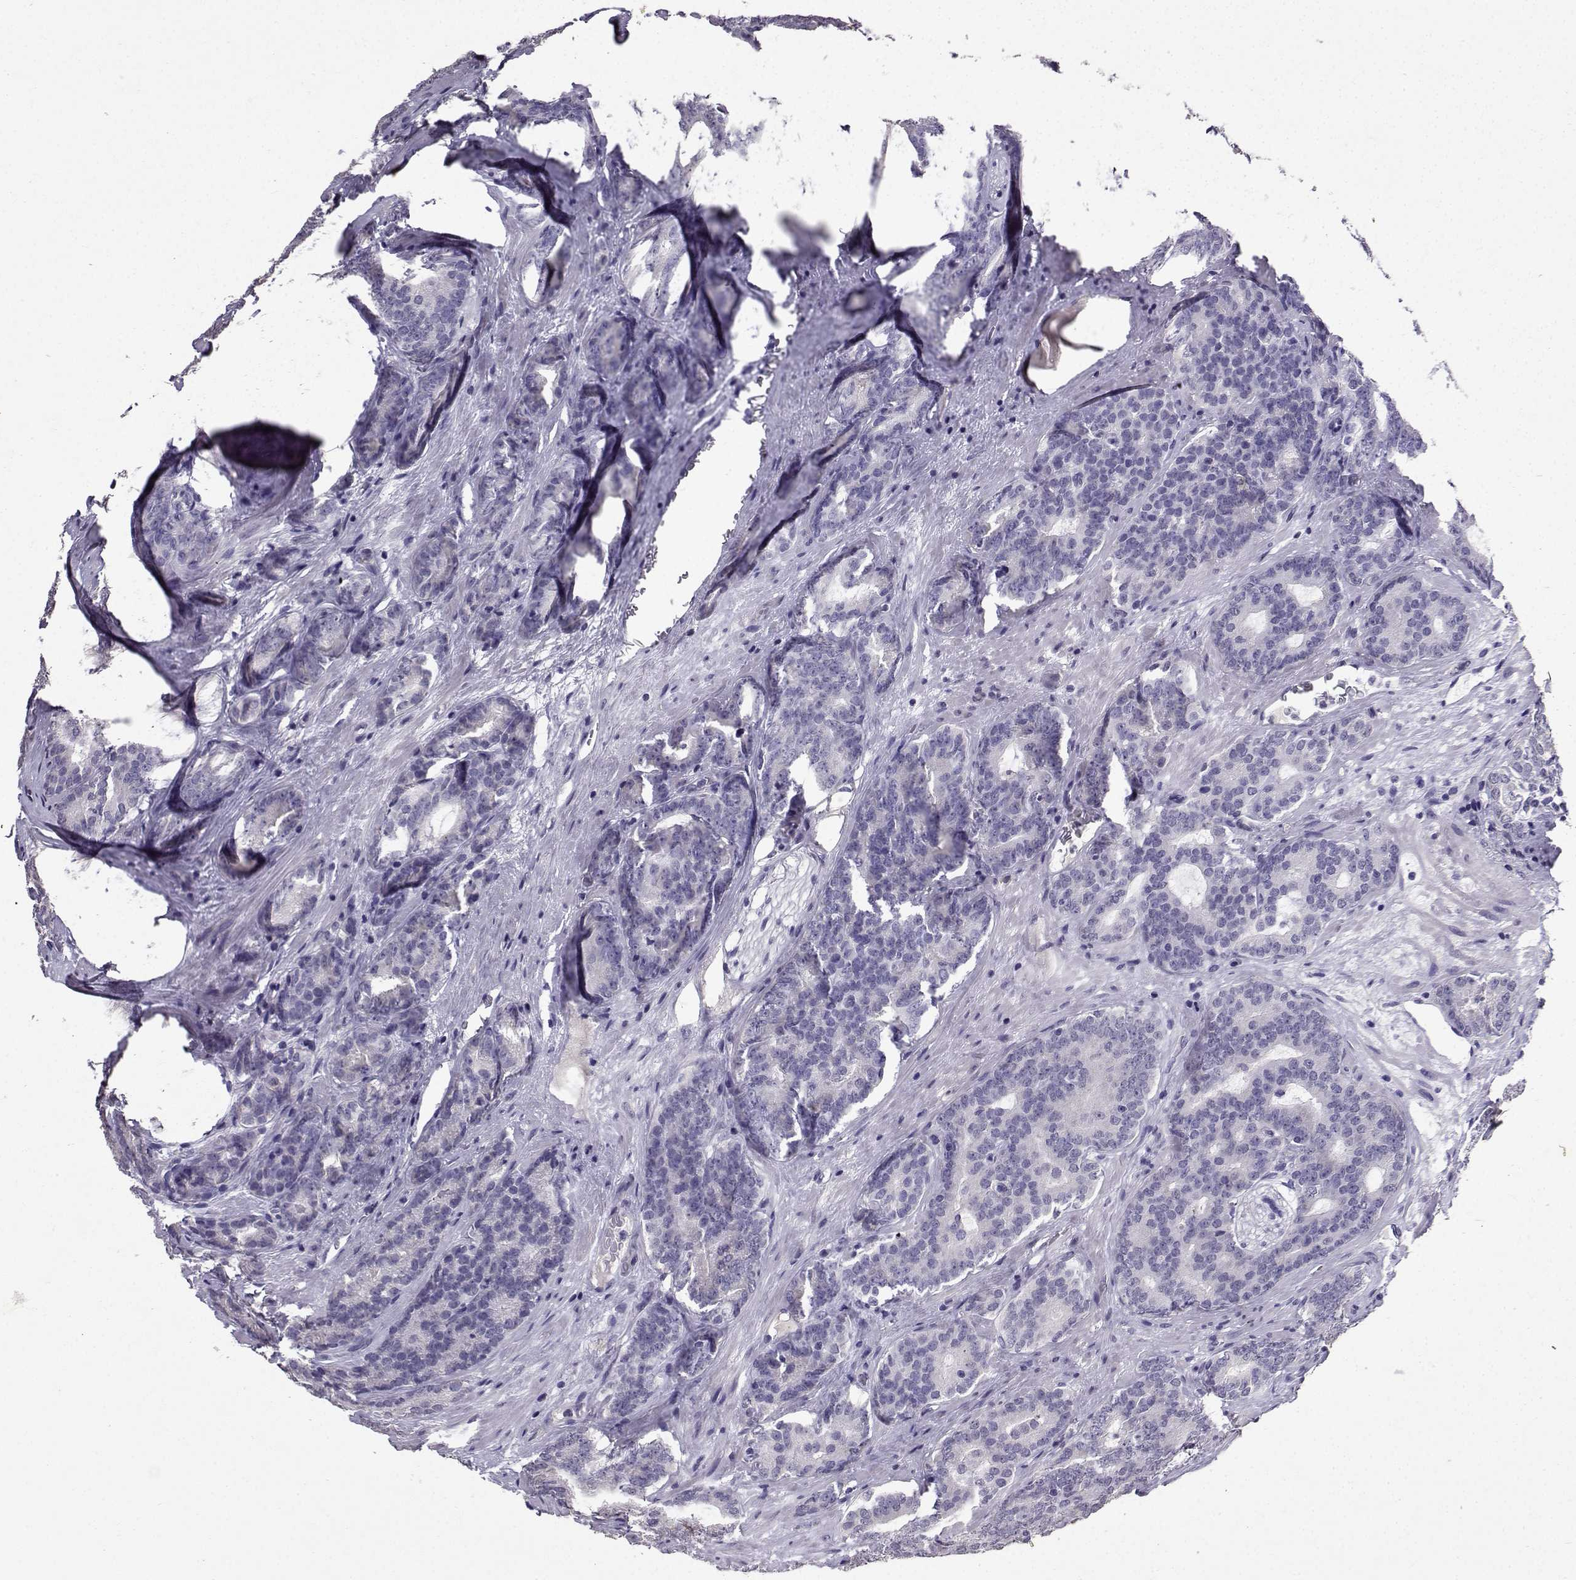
{"staining": {"intensity": "negative", "quantity": "none", "location": "none"}, "tissue": "prostate cancer", "cell_type": "Tumor cells", "image_type": "cancer", "snomed": [{"axis": "morphology", "description": "Adenocarcinoma, NOS"}, {"axis": "topography", "description": "Prostate"}], "caption": "Protein analysis of prostate cancer (adenocarcinoma) demonstrates no significant expression in tumor cells.", "gene": "SPAG11B", "patient": {"sex": "male", "age": 71}}